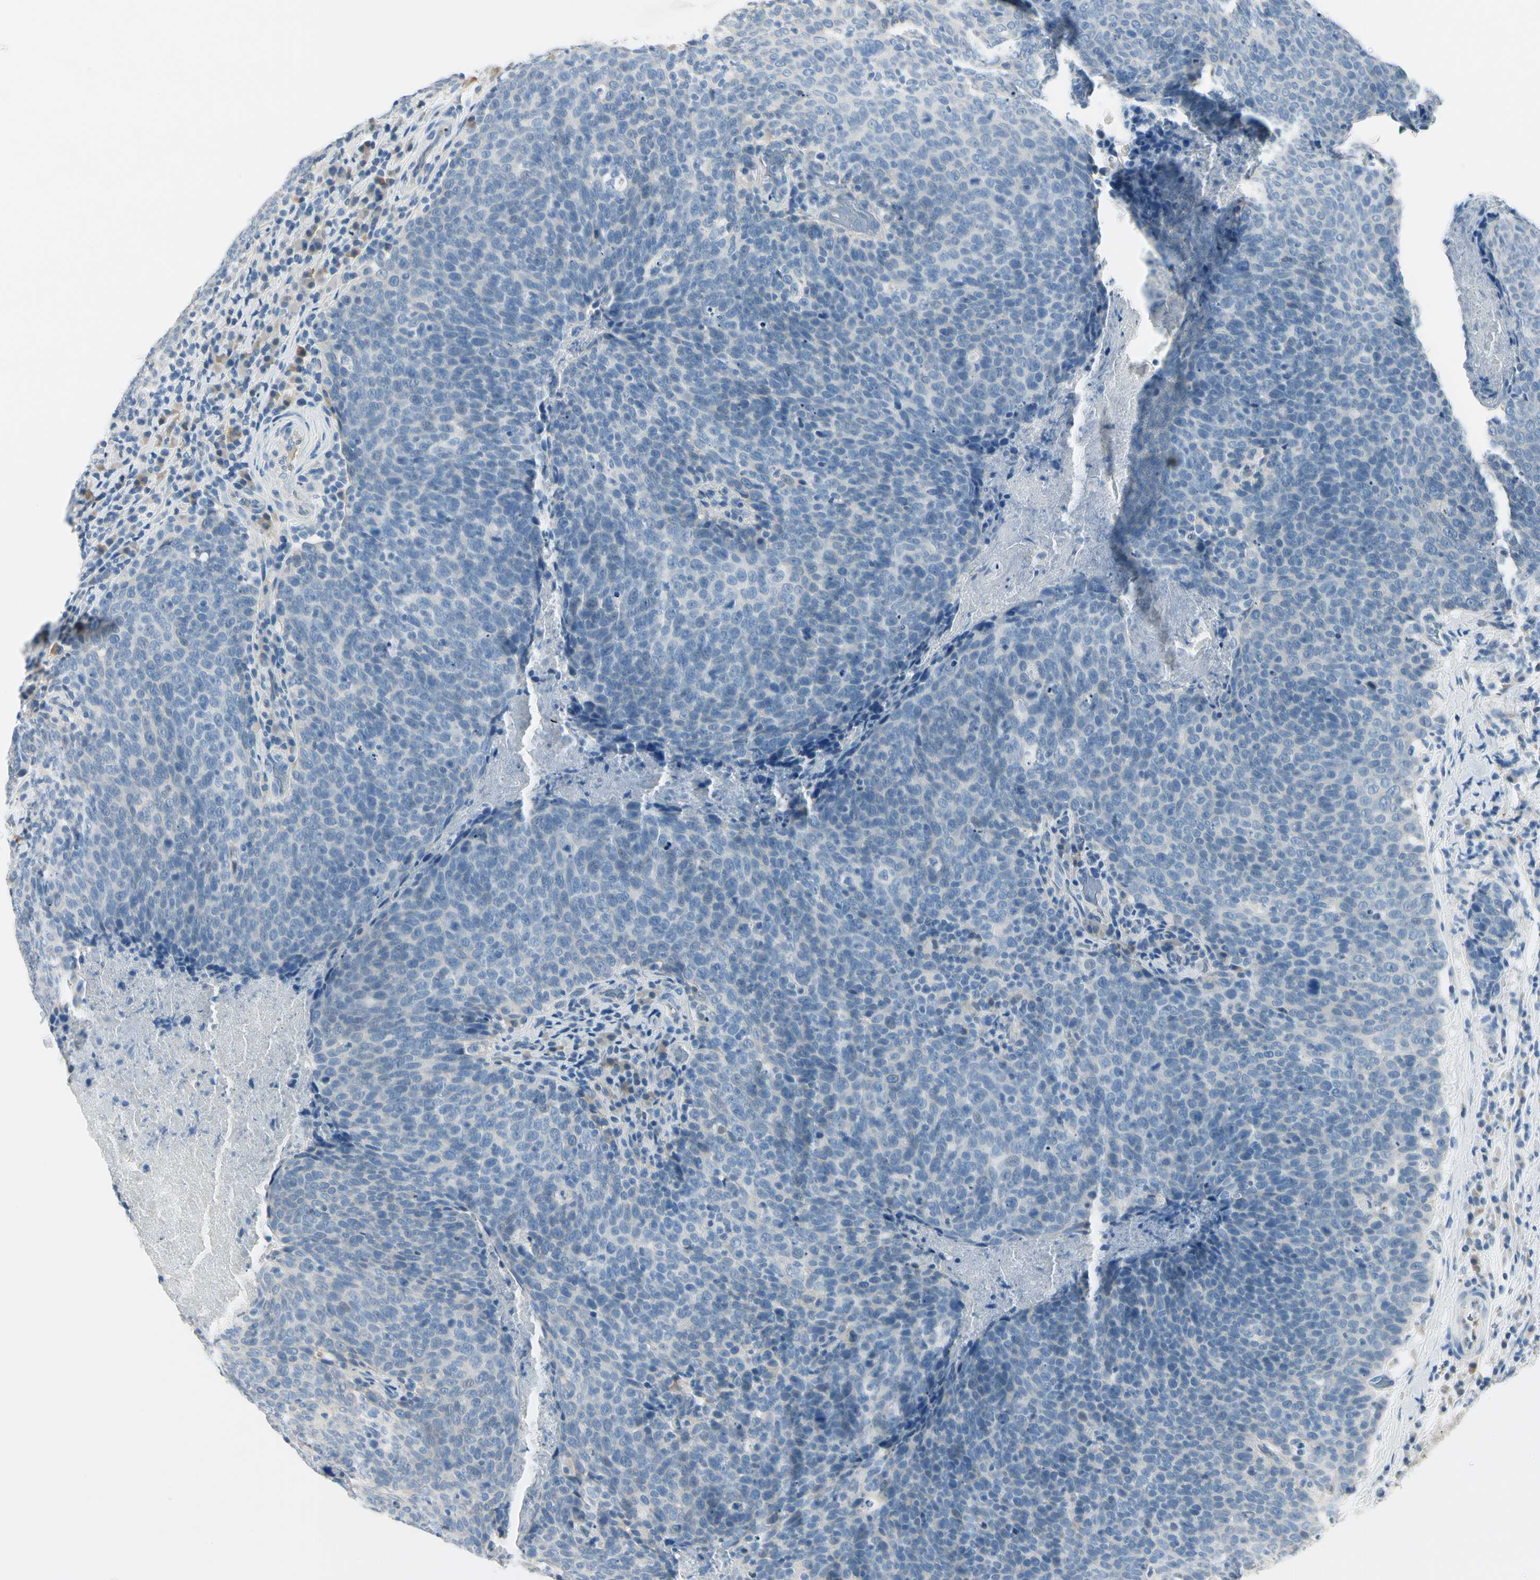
{"staining": {"intensity": "negative", "quantity": "none", "location": "none"}, "tissue": "head and neck cancer", "cell_type": "Tumor cells", "image_type": "cancer", "snomed": [{"axis": "morphology", "description": "Squamous cell carcinoma, NOS"}, {"axis": "morphology", "description": "Squamous cell carcinoma, metastatic, NOS"}, {"axis": "topography", "description": "Lymph node"}, {"axis": "topography", "description": "Head-Neck"}], "caption": "Head and neck cancer was stained to show a protein in brown. There is no significant positivity in tumor cells. (Brightfield microscopy of DAB (3,3'-diaminobenzidine) immunohistochemistry at high magnification).", "gene": "PEBP1", "patient": {"sex": "male", "age": 62}}